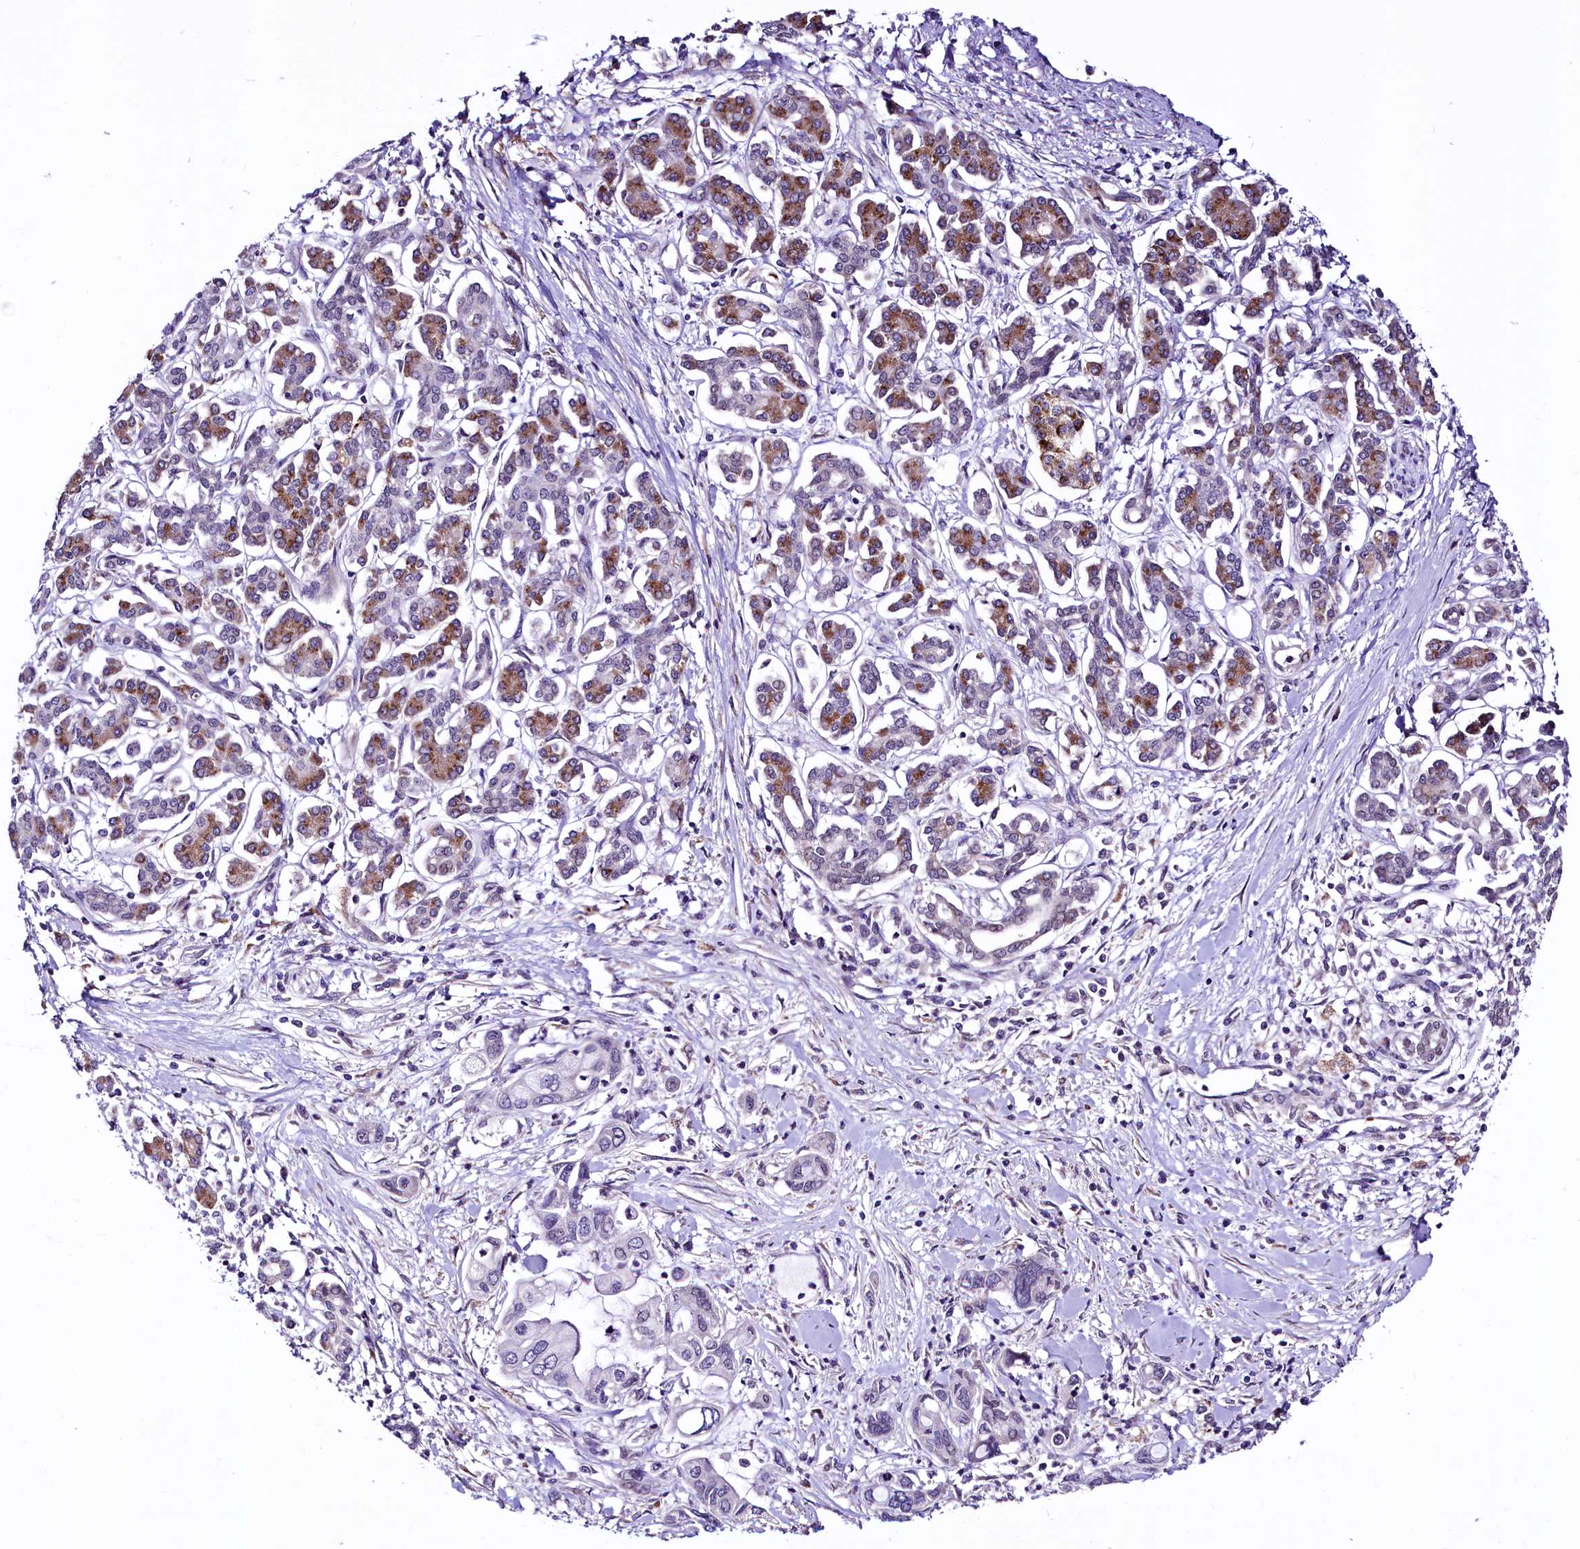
{"staining": {"intensity": "negative", "quantity": "none", "location": "none"}, "tissue": "pancreatic cancer", "cell_type": "Tumor cells", "image_type": "cancer", "snomed": [{"axis": "morphology", "description": "Adenocarcinoma, NOS"}, {"axis": "topography", "description": "Pancreas"}], "caption": "The histopathology image demonstrates no staining of tumor cells in pancreatic cancer. (DAB IHC, high magnification).", "gene": "LEUTX", "patient": {"sex": "female", "age": 50}}